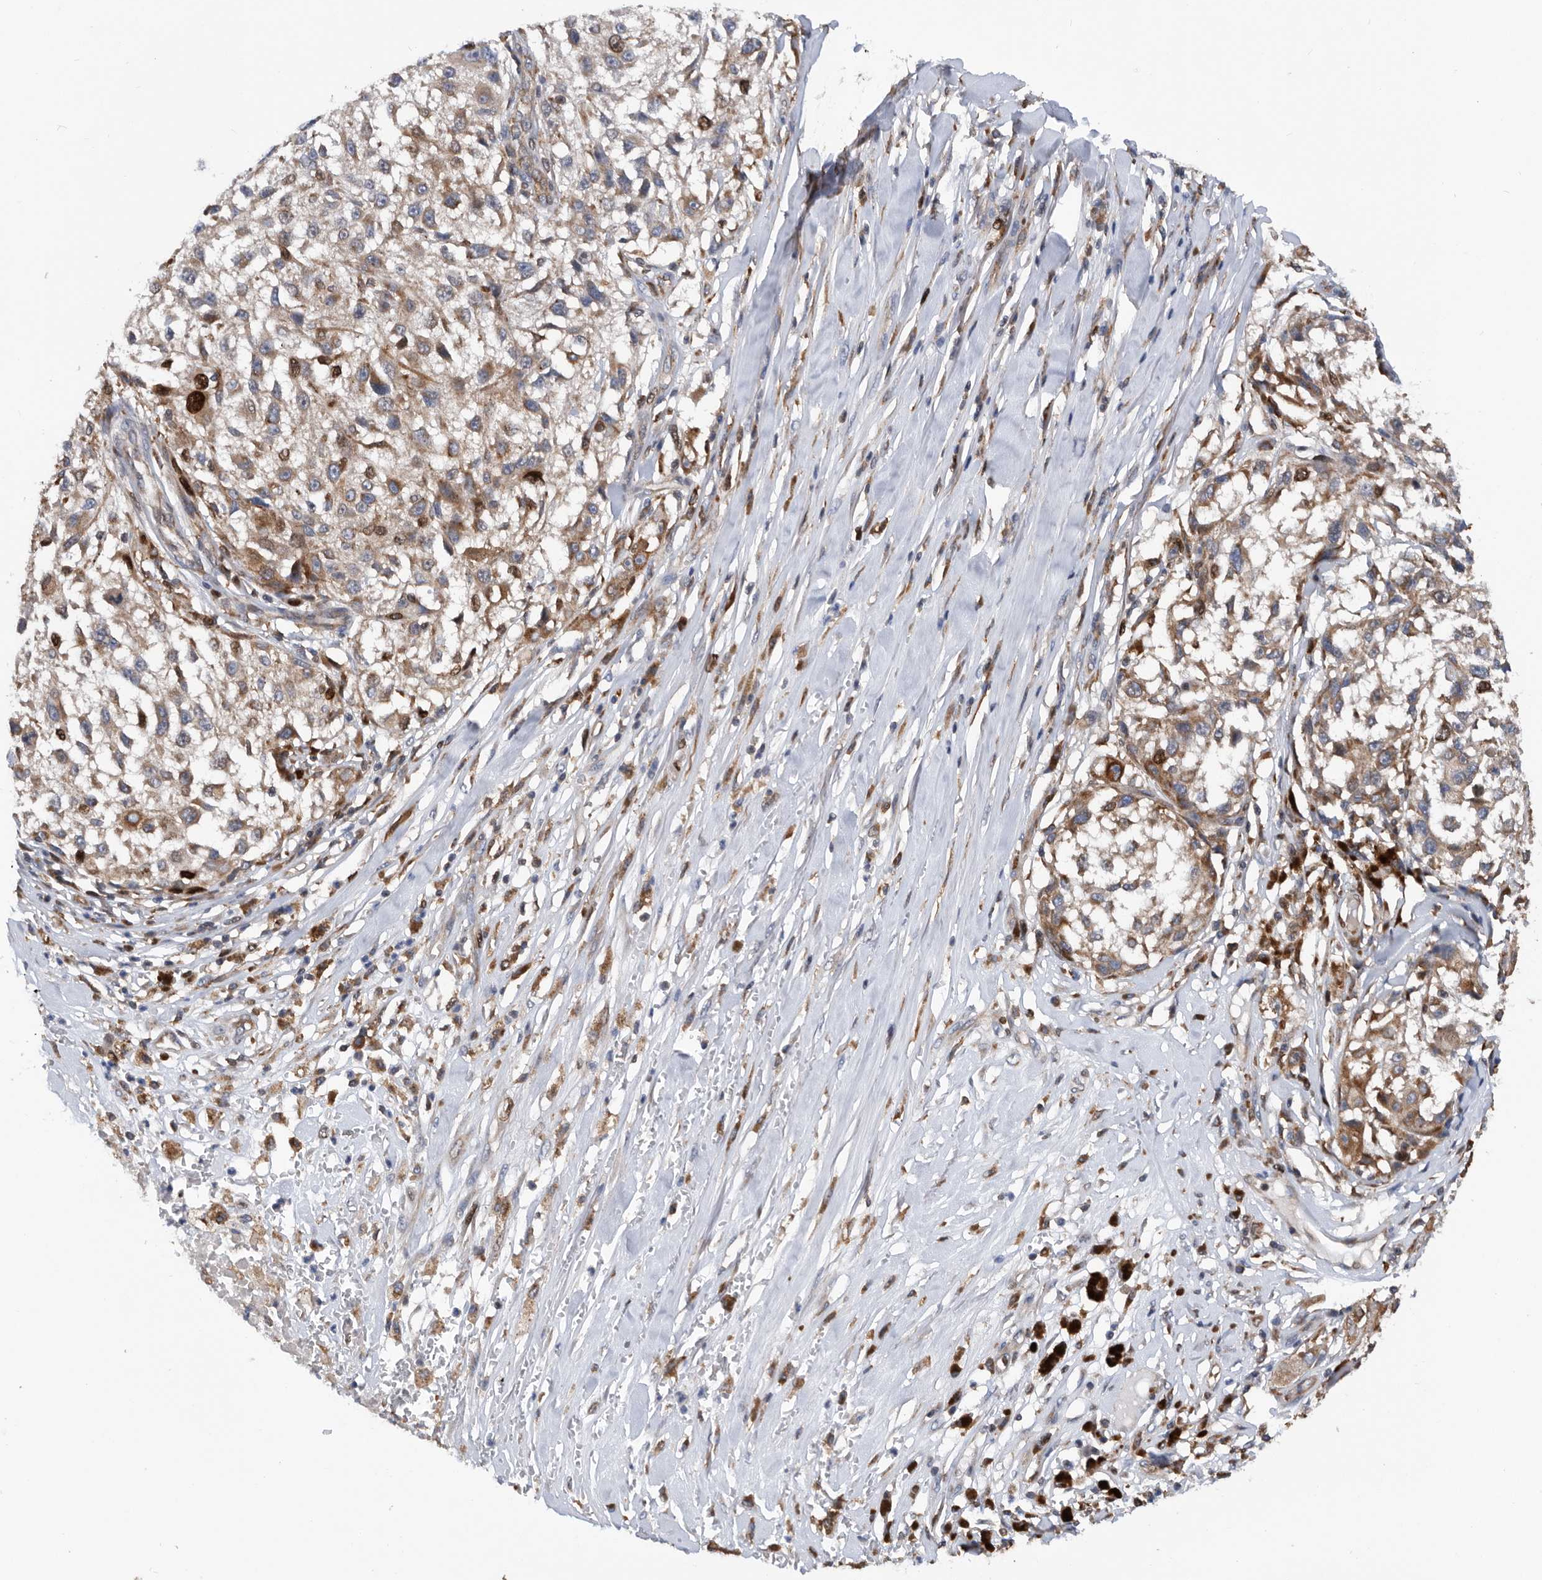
{"staining": {"intensity": "moderate", "quantity": ">75%", "location": "cytoplasmic/membranous"}, "tissue": "melanoma", "cell_type": "Tumor cells", "image_type": "cancer", "snomed": [{"axis": "morphology", "description": "Necrosis, NOS"}, {"axis": "morphology", "description": "Malignant melanoma, NOS"}, {"axis": "topography", "description": "Skin"}], "caption": "IHC photomicrograph of neoplastic tissue: malignant melanoma stained using IHC demonstrates medium levels of moderate protein expression localized specifically in the cytoplasmic/membranous of tumor cells, appearing as a cytoplasmic/membranous brown color.", "gene": "ATAD2", "patient": {"sex": "female", "age": 87}}